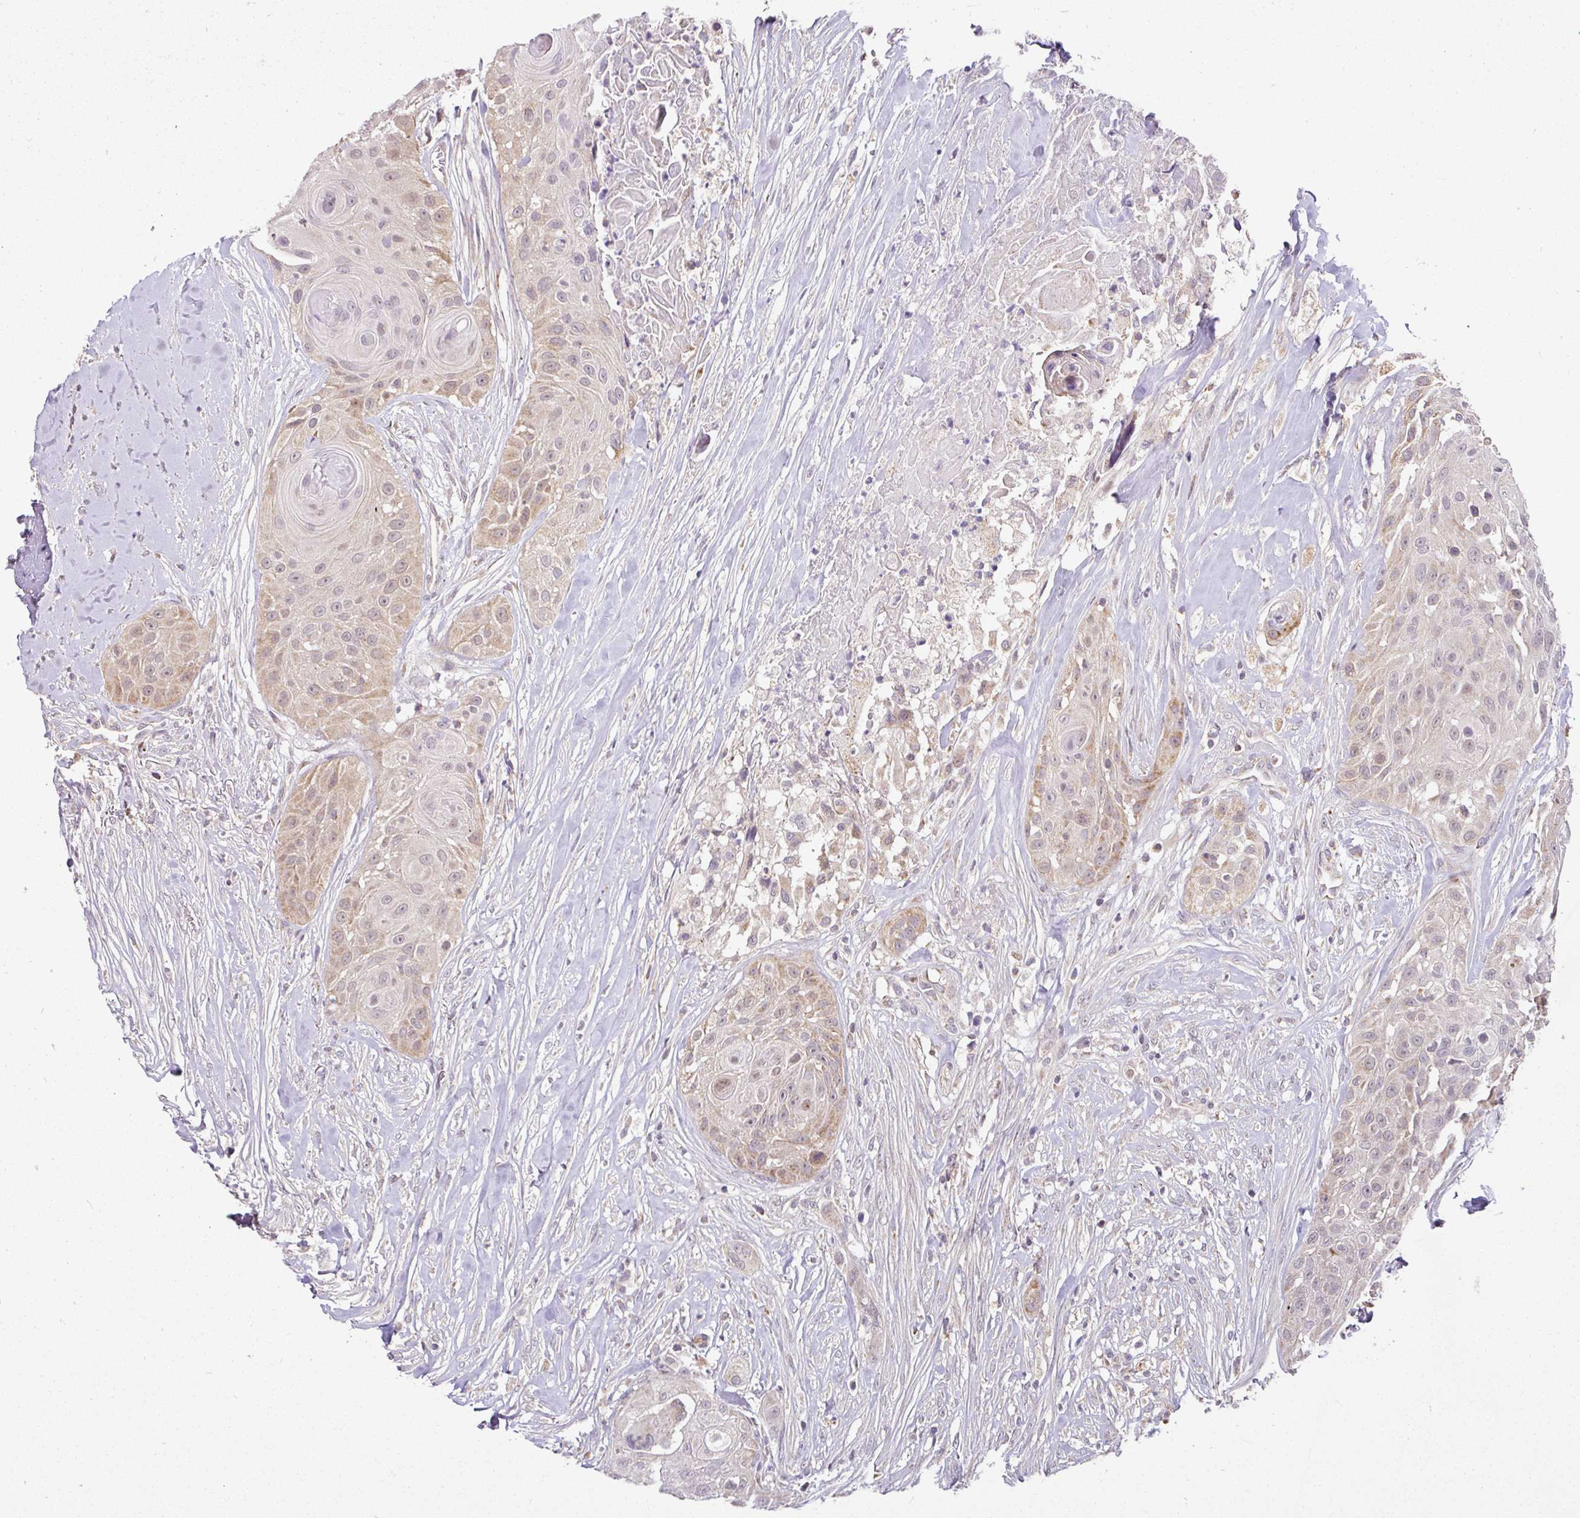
{"staining": {"intensity": "moderate", "quantity": "<25%", "location": "cytoplasmic/membranous"}, "tissue": "head and neck cancer", "cell_type": "Tumor cells", "image_type": "cancer", "snomed": [{"axis": "morphology", "description": "Squamous cell carcinoma, NOS"}, {"axis": "topography", "description": "Head-Neck"}], "caption": "Immunohistochemistry (IHC) staining of head and neck cancer (squamous cell carcinoma), which reveals low levels of moderate cytoplasmic/membranous expression in approximately <25% of tumor cells indicating moderate cytoplasmic/membranous protein expression. The staining was performed using DAB (brown) for protein detection and nuclei were counterstained in hematoxylin (blue).", "gene": "SARS2", "patient": {"sex": "male", "age": 83}}